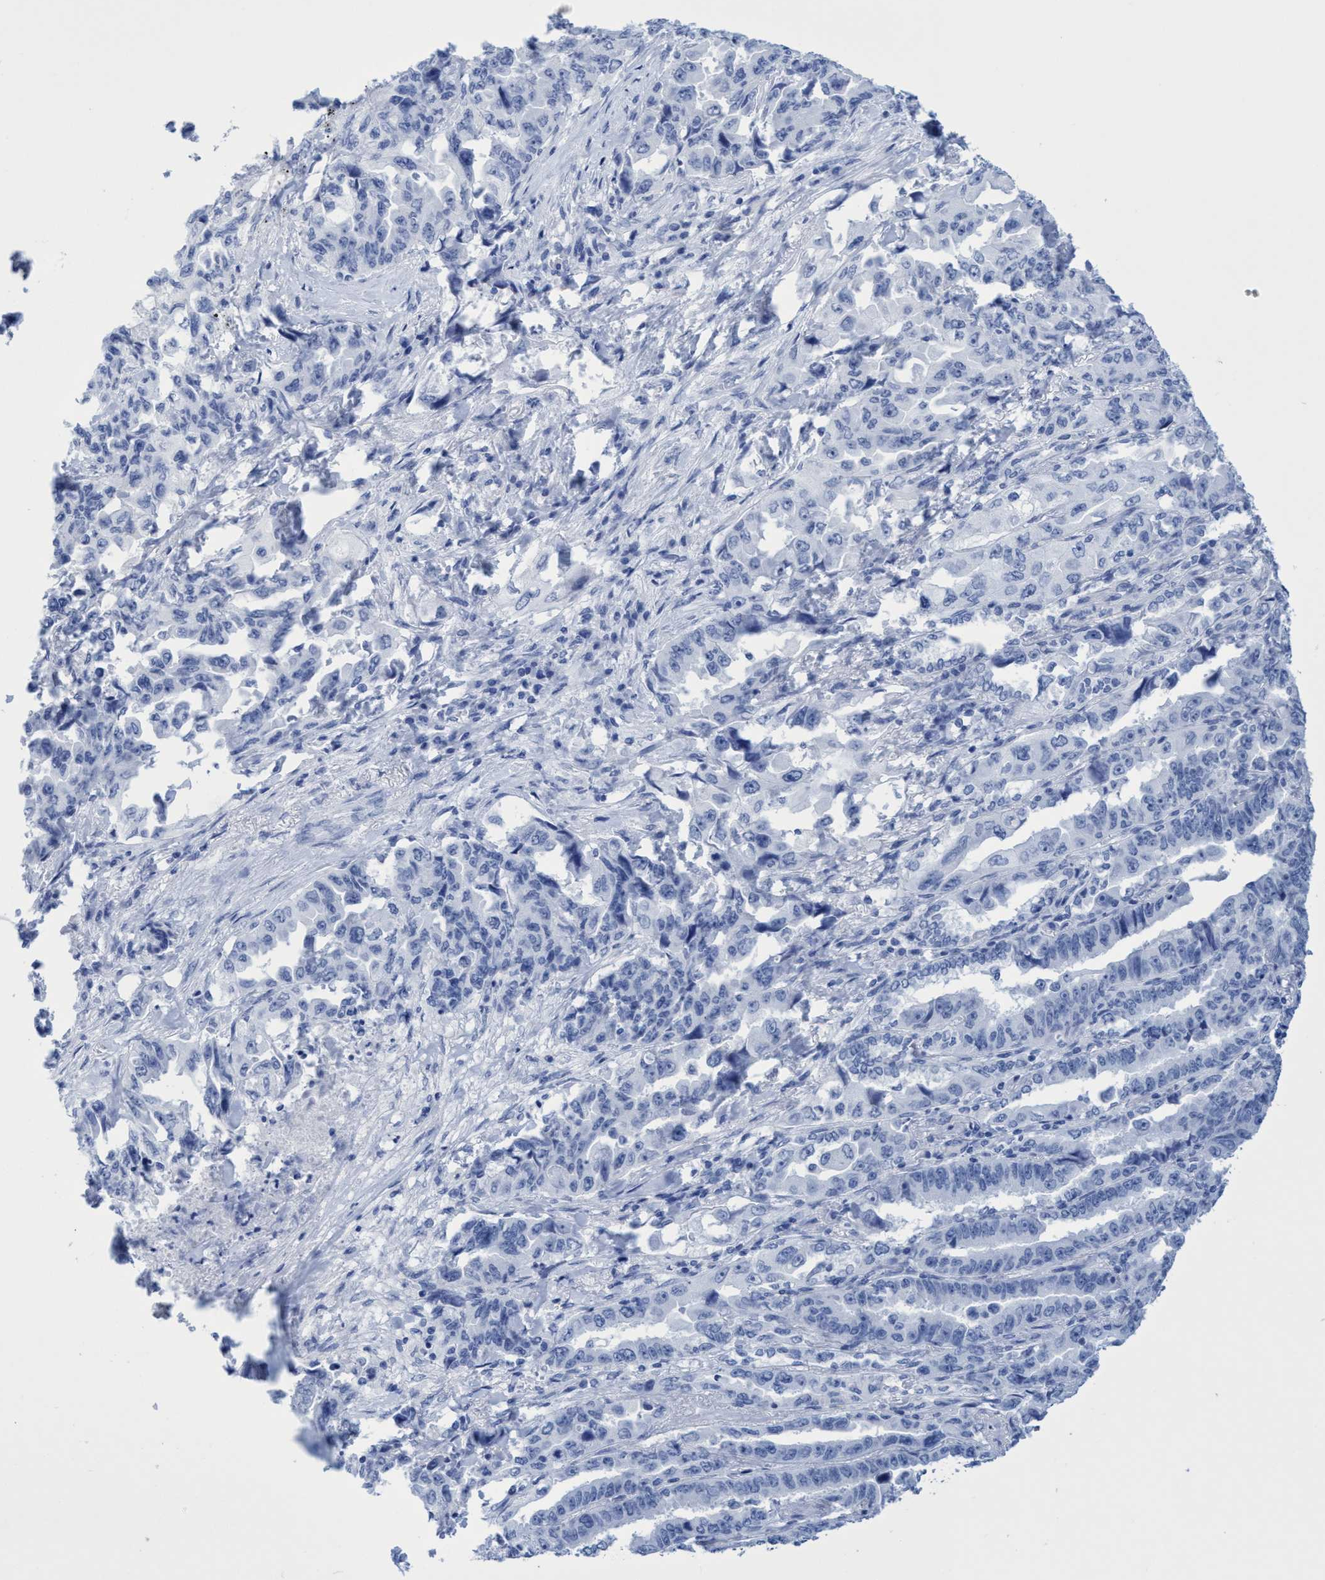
{"staining": {"intensity": "negative", "quantity": "none", "location": "none"}, "tissue": "lung cancer", "cell_type": "Tumor cells", "image_type": "cancer", "snomed": [{"axis": "morphology", "description": "Adenocarcinoma, NOS"}, {"axis": "topography", "description": "Lung"}], "caption": "Immunohistochemical staining of human lung adenocarcinoma shows no significant staining in tumor cells.", "gene": "INSL6", "patient": {"sex": "female", "age": 51}}